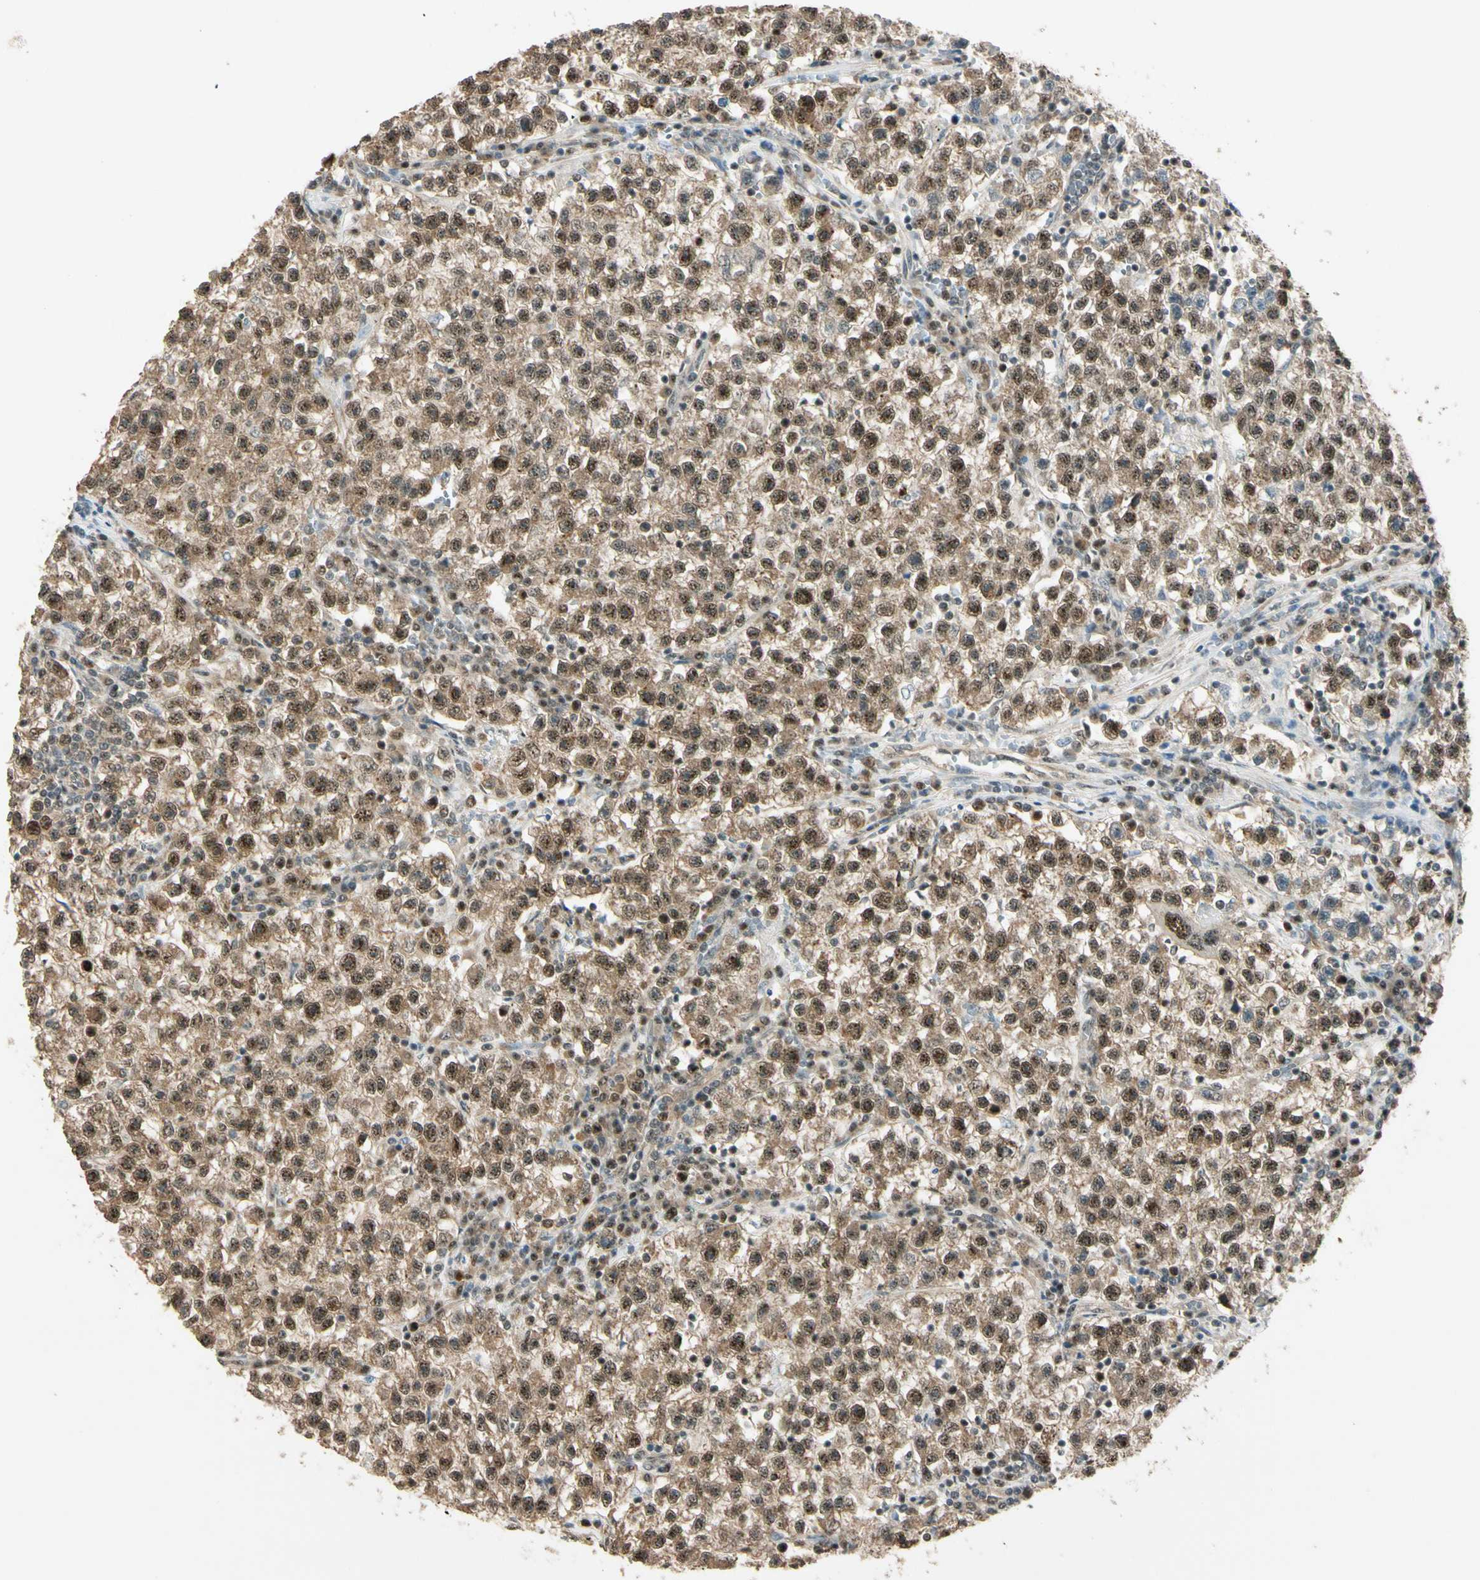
{"staining": {"intensity": "moderate", "quantity": ">75%", "location": "cytoplasmic/membranous,nuclear"}, "tissue": "testis cancer", "cell_type": "Tumor cells", "image_type": "cancer", "snomed": [{"axis": "morphology", "description": "Seminoma, NOS"}, {"axis": "topography", "description": "Testis"}], "caption": "A high-resolution image shows IHC staining of testis seminoma, which displays moderate cytoplasmic/membranous and nuclear expression in approximately >75% of tumor cells.", "gene": "MCPH1", "patient": {"sex": "male", "age": 22}}